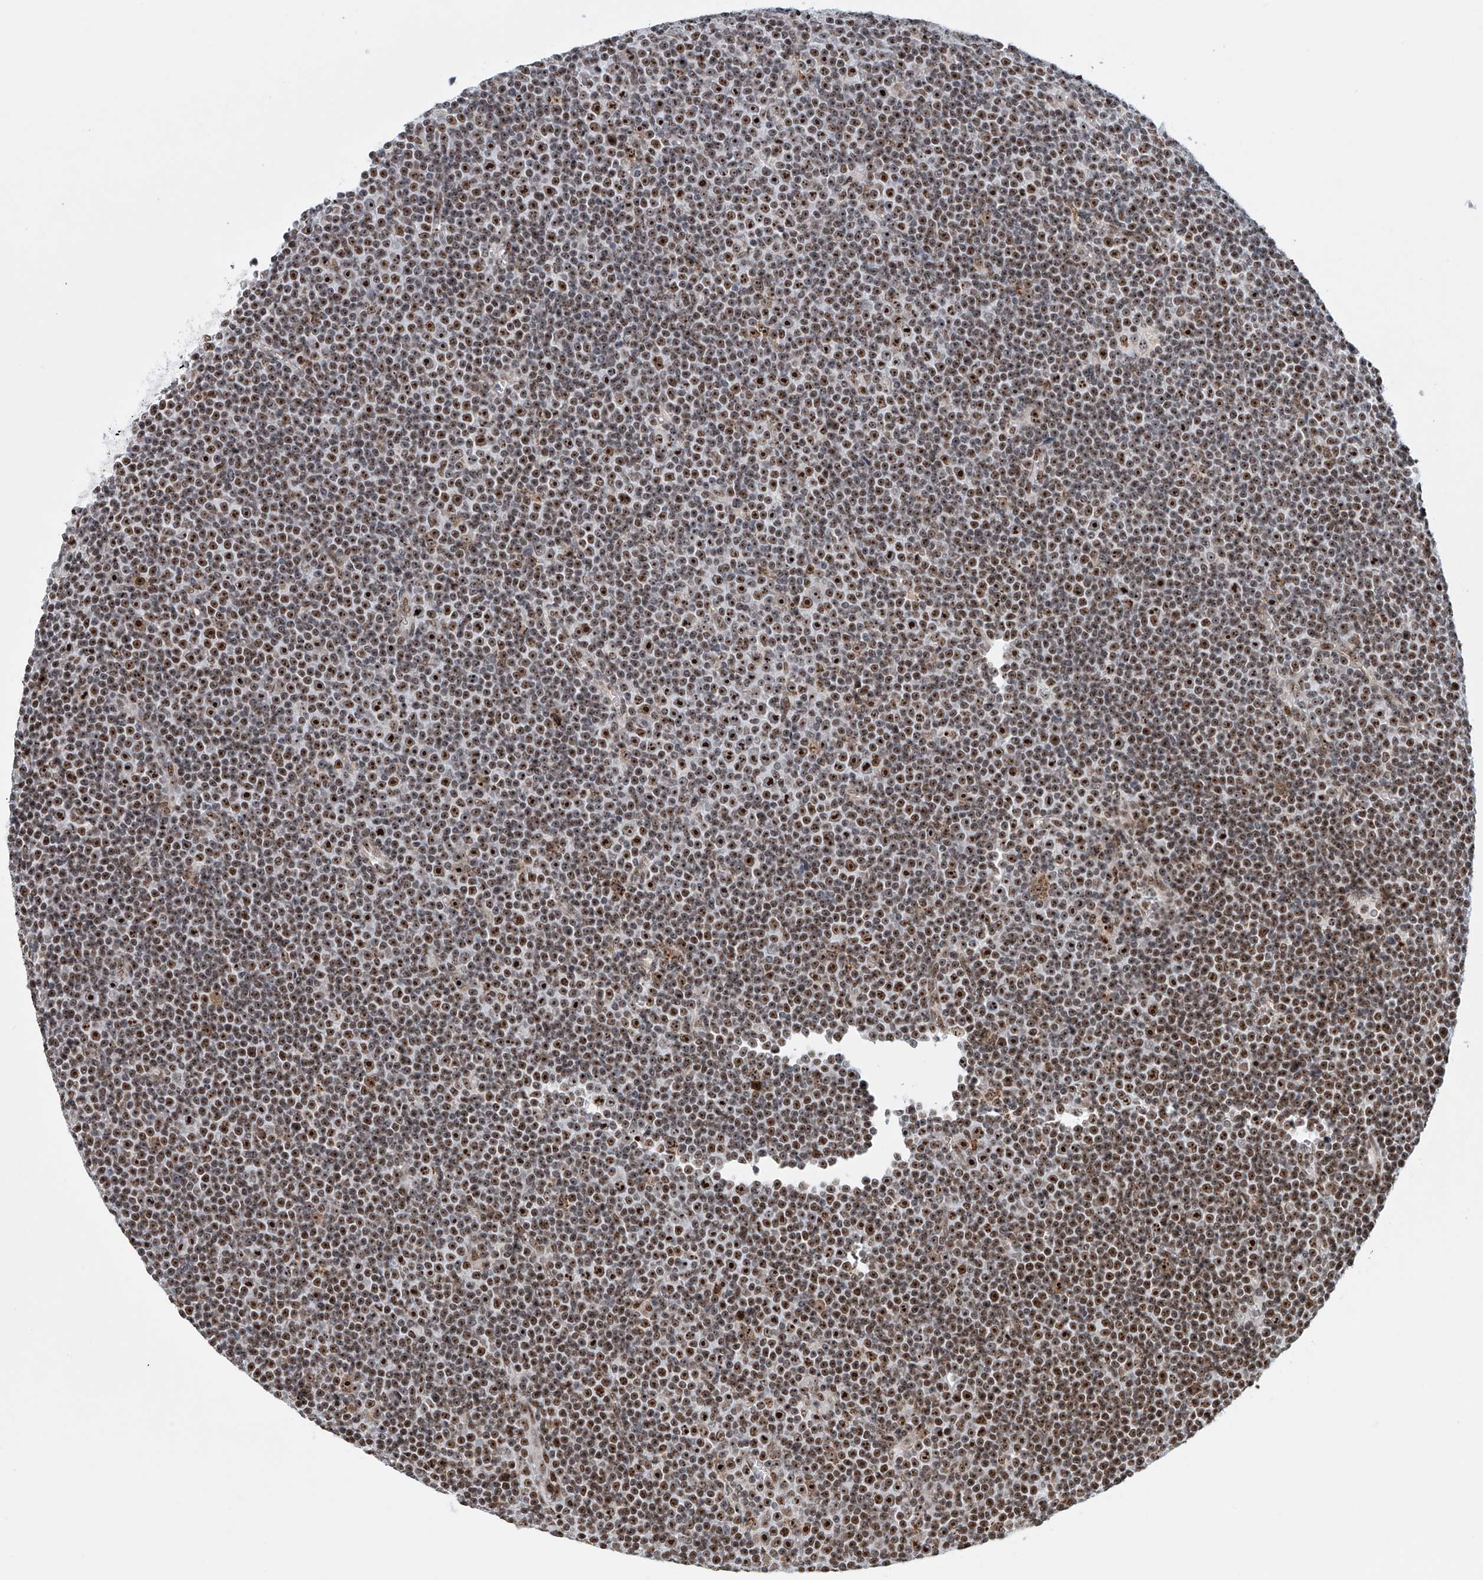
{"staining": {"intensity": "strong", "quantity": ">75%", "location": "nuclear"}, "tissue": "lymphoma", "cell_type": "Tumor cells", "image_type": "cancer", "snomed": [{"axis": "morphology", "description": "Malignant lymphoma, non-Hodgkin's type, Low grade"}, {"axis": "topography", "description": "Lymph node"}], "caption": "A brown stain highlights strong nuclear staining of a protein in human malignant lymphoma, non-Hodgkin's type (low-grade) tumor cells. (DAB (3,3'-diaminobenzidine) IHC with brightfield microscopy, high magnification).", "gene": "PRUNE2", "patient": {"sex": "female", "age": 67}}